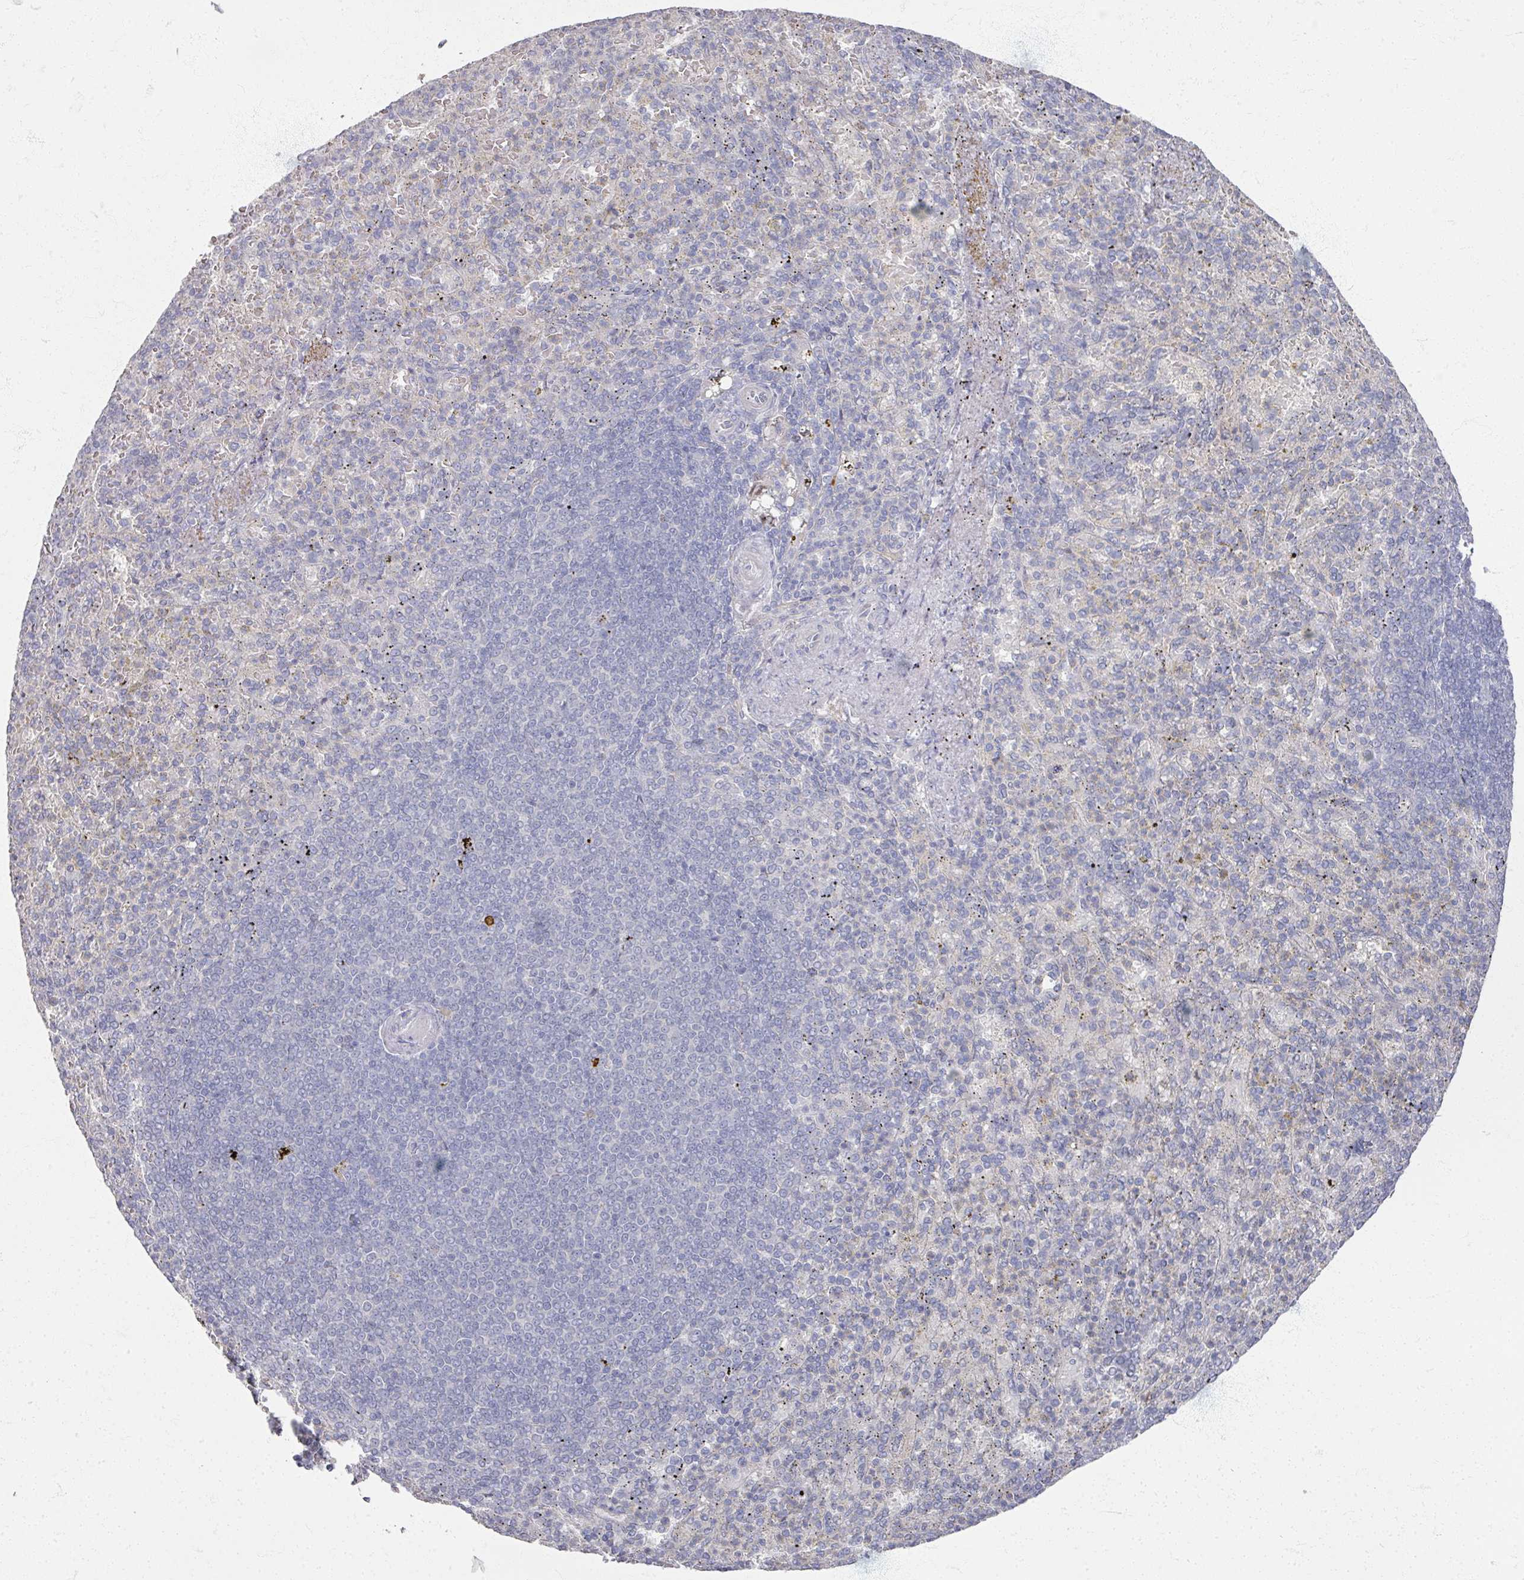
{"staining": {"intensity": "negative", "quantity": "none", "location": "none"}, "tissue": "spleen", "cell_type": "Cells in red pulp", "image_type": "normal", "snomed": [{"axis": "morphology", "description": "Normal tissue, NOS"}, {"axis": "topography", "description": "Spleen"}], "caption": "Protein analysis of benign spleen exhibits no significant positivity in cells in red pulp.", "gene": "TTYH3", "patient": {"sex": "female", "age": 74}}